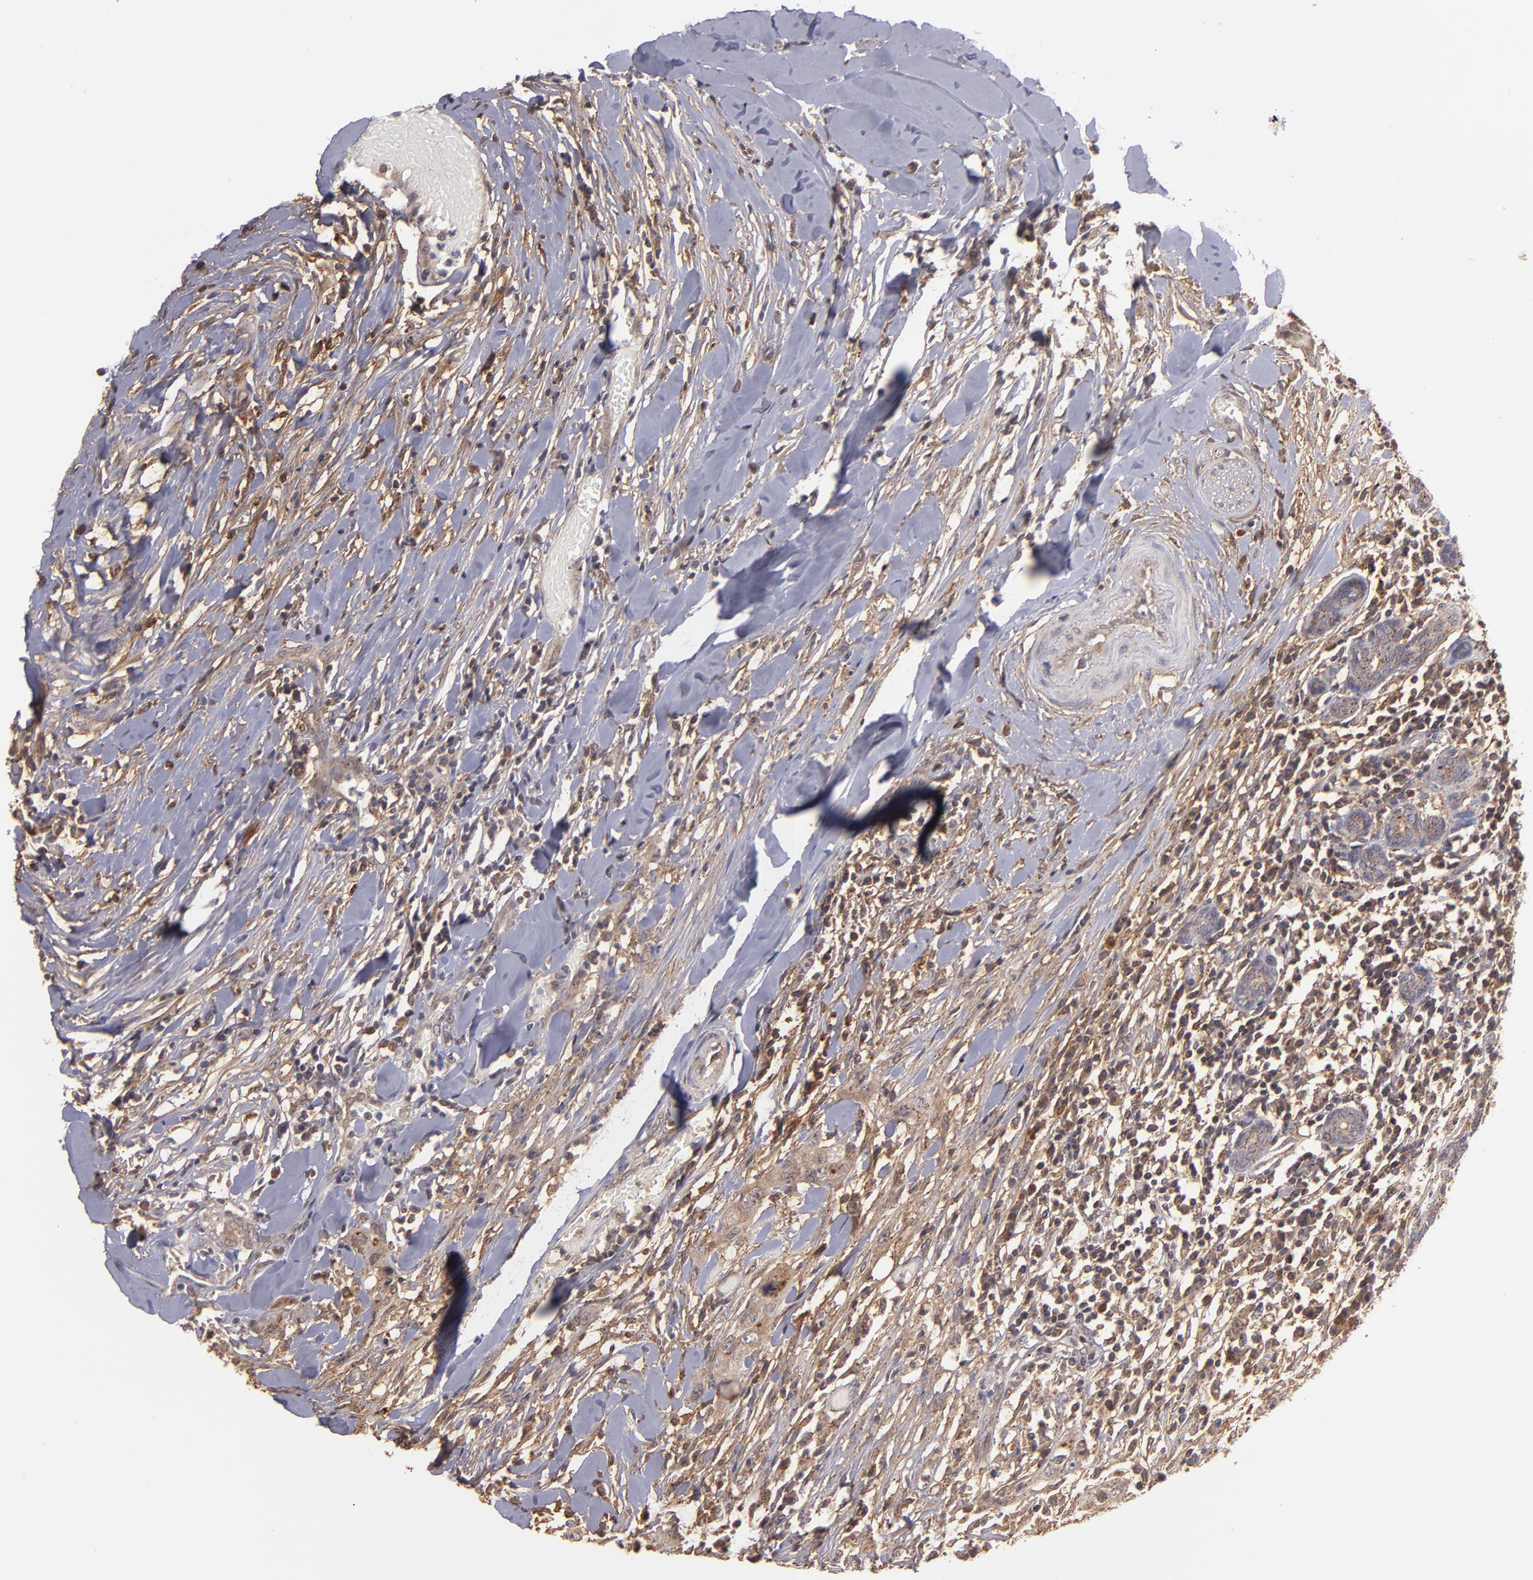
{"staining": {"intensity": "moderate", "quantity": "25%-75%", "location": "cytoplasmic/membranous"}, "tissue": "head and neck cancer", "cell_type": "Tumor cells", "image_type": "cancer", "snomed": [{"axis": "morphology", "description": "Neoplasm, malignant, NOS"}, {"axis": "topography", "description": "Salivary gland"}, {"axis": "topography", "description": "Head-Neck"}], "caption": "A micrograph of malignant neoplasm (head and neck) stained for a protein demonstrates moderate cytoplasmic/membranous brown staining in tumor cells.", "gene": "ZFYVE1", "patient": {"sex": "male", "age": 43}}